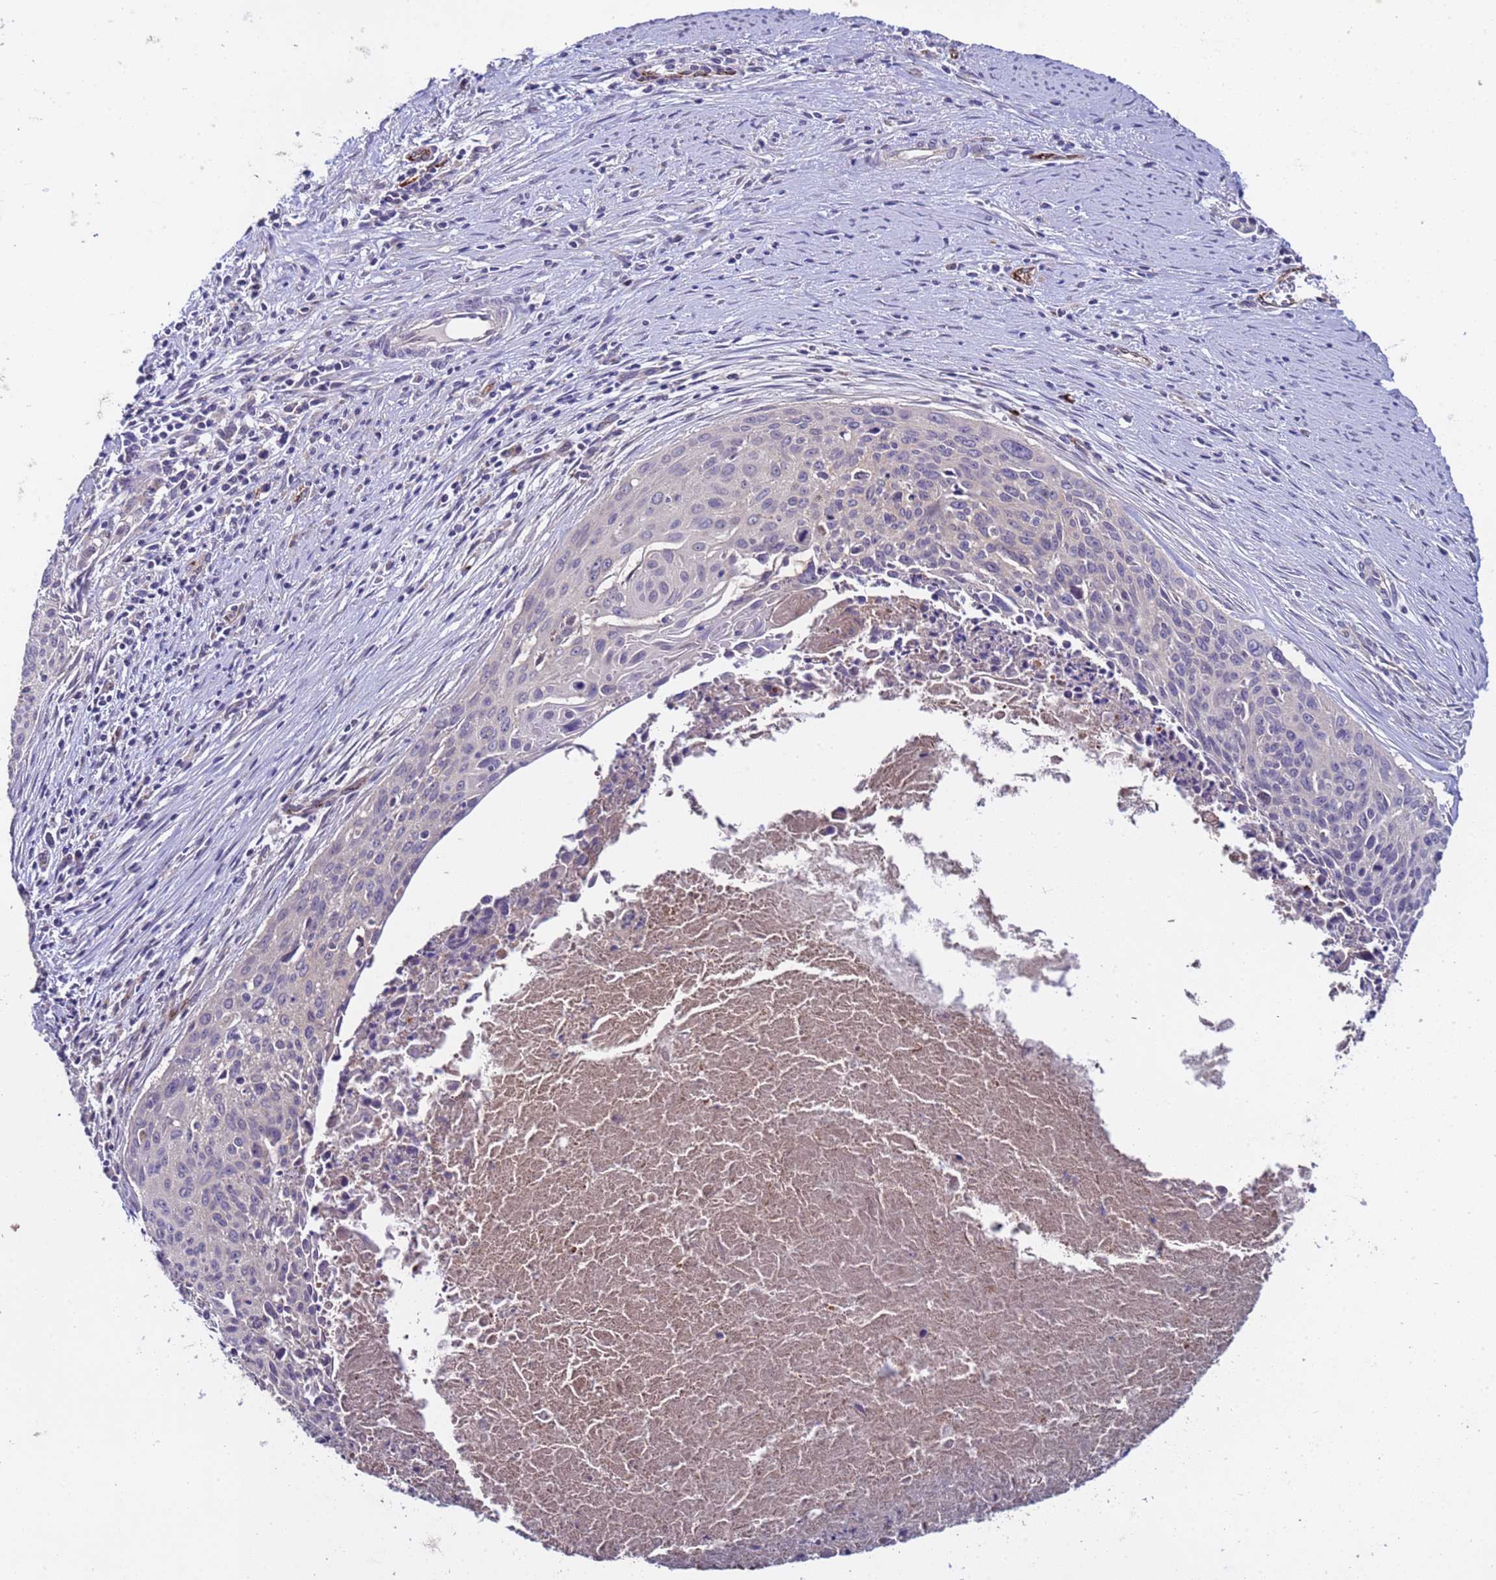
{"staining": {"intensity": "negative", "quantity": "none", "location": "none"}, "tissue": "cervical cancer", "cell_type": "Tumor cells", "image_type": "cancer", "snomed": [{"axis": "morphology", "description": "Squamous cell carcinoma, NOS"}, {"axis": "topography", "description": "Cervix"}], "caption": "IHC histopathology image of squamous cell carcinoma (cervical) stained for a protein (brown), which exhibits no expression in tumor cells.", "gene": "ZNF248", "patient": {"sex": "female", "age": 55}}